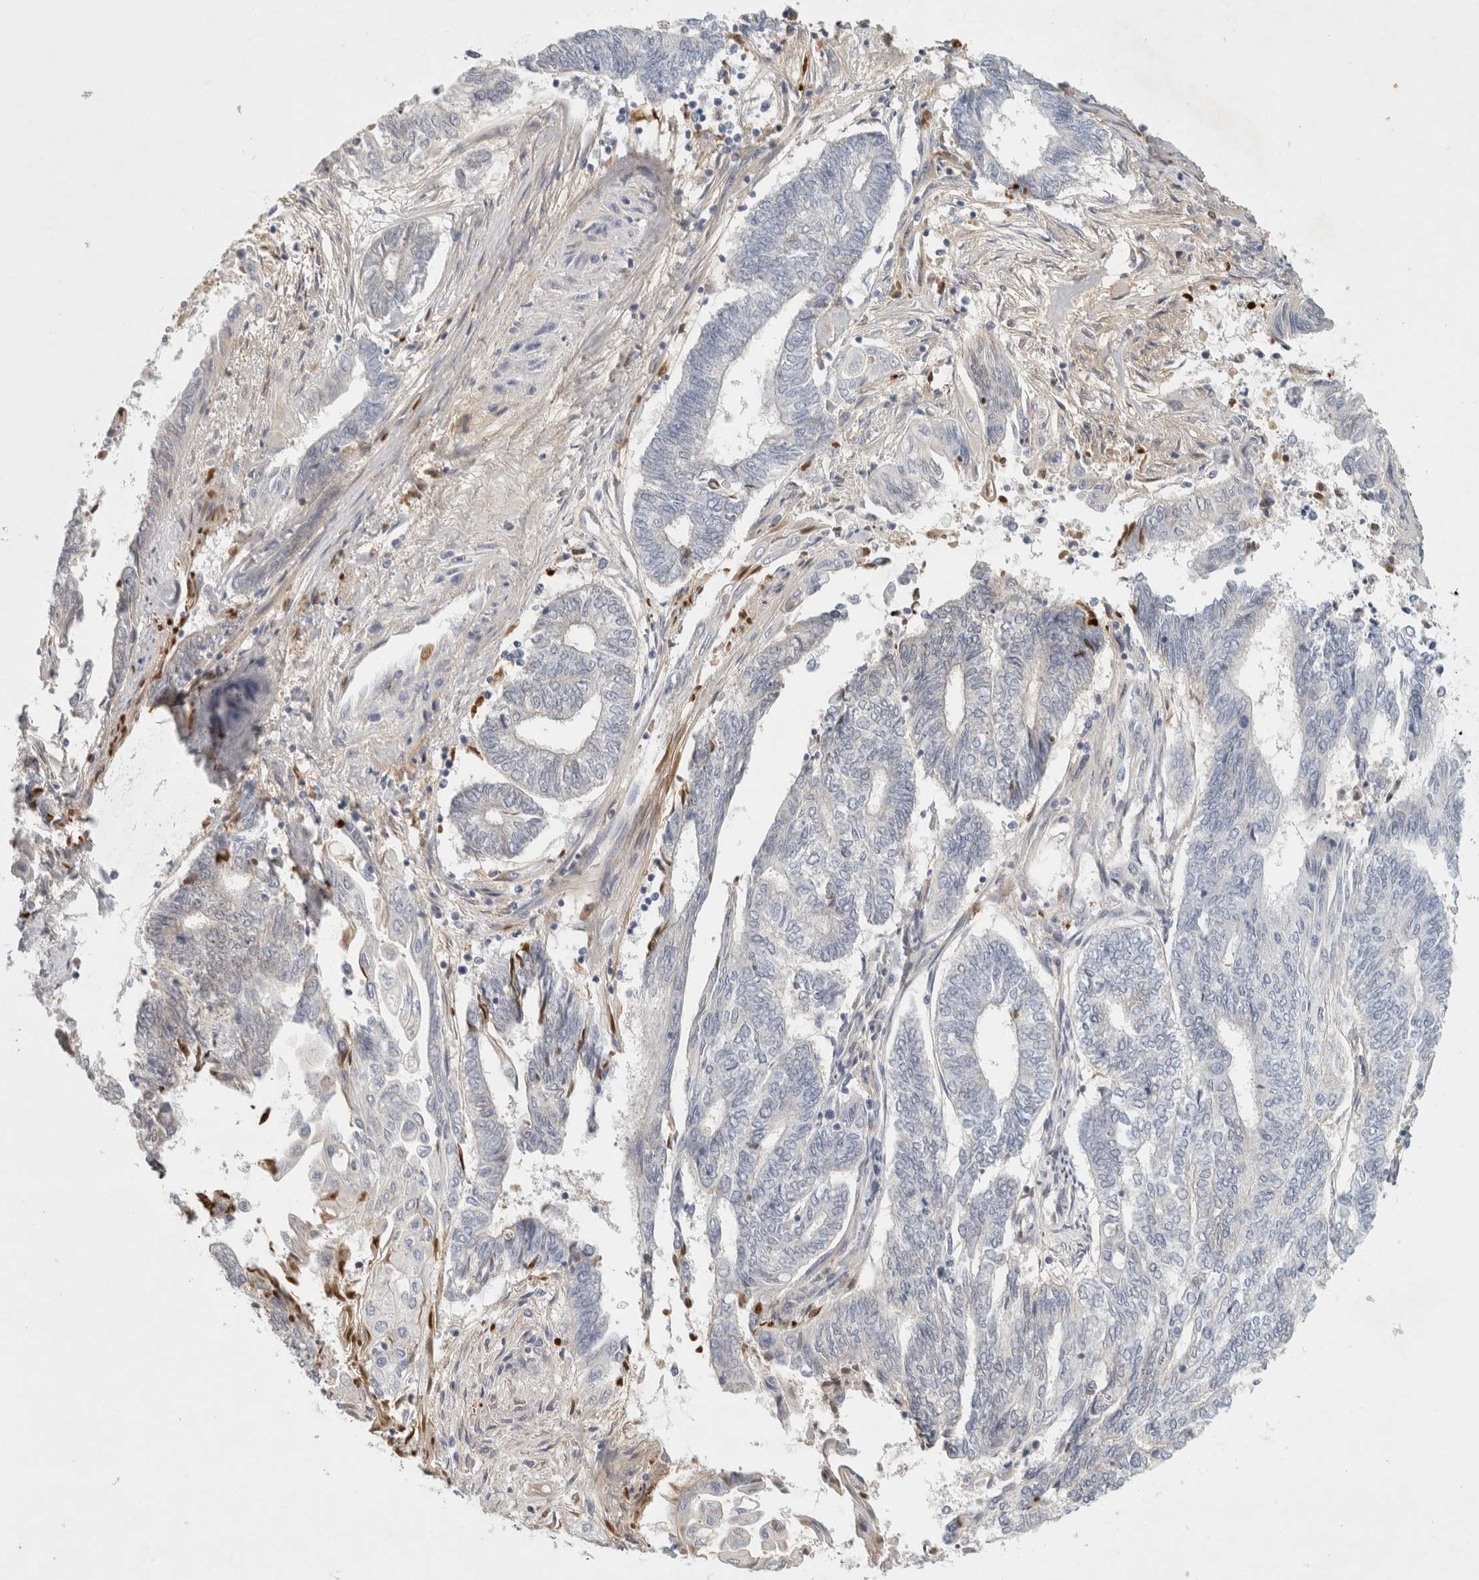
{"staining": {"intensity": "negative", "quantity": "none", "location": "none"}, "tissue": "endometrial cancer", "cell_type": "Tumor cells", "image_type": "cancer", "snomed": [{"axis": "morphology", "description": "Adenocarcinoma, NOS"}, {"axis": "topography", "description": "Uterus"}, {"axis": "topography", "description": "Endometrium"}], "caption": "This image is of endometrial adenocarcinoma stained with immunohistochemistry to label a protein in brown with the nuclei are counter-stained blue. There is no staining in tumor cells.", "gene": "FGL2", "patient": {"sex": "female", "age": 70}}